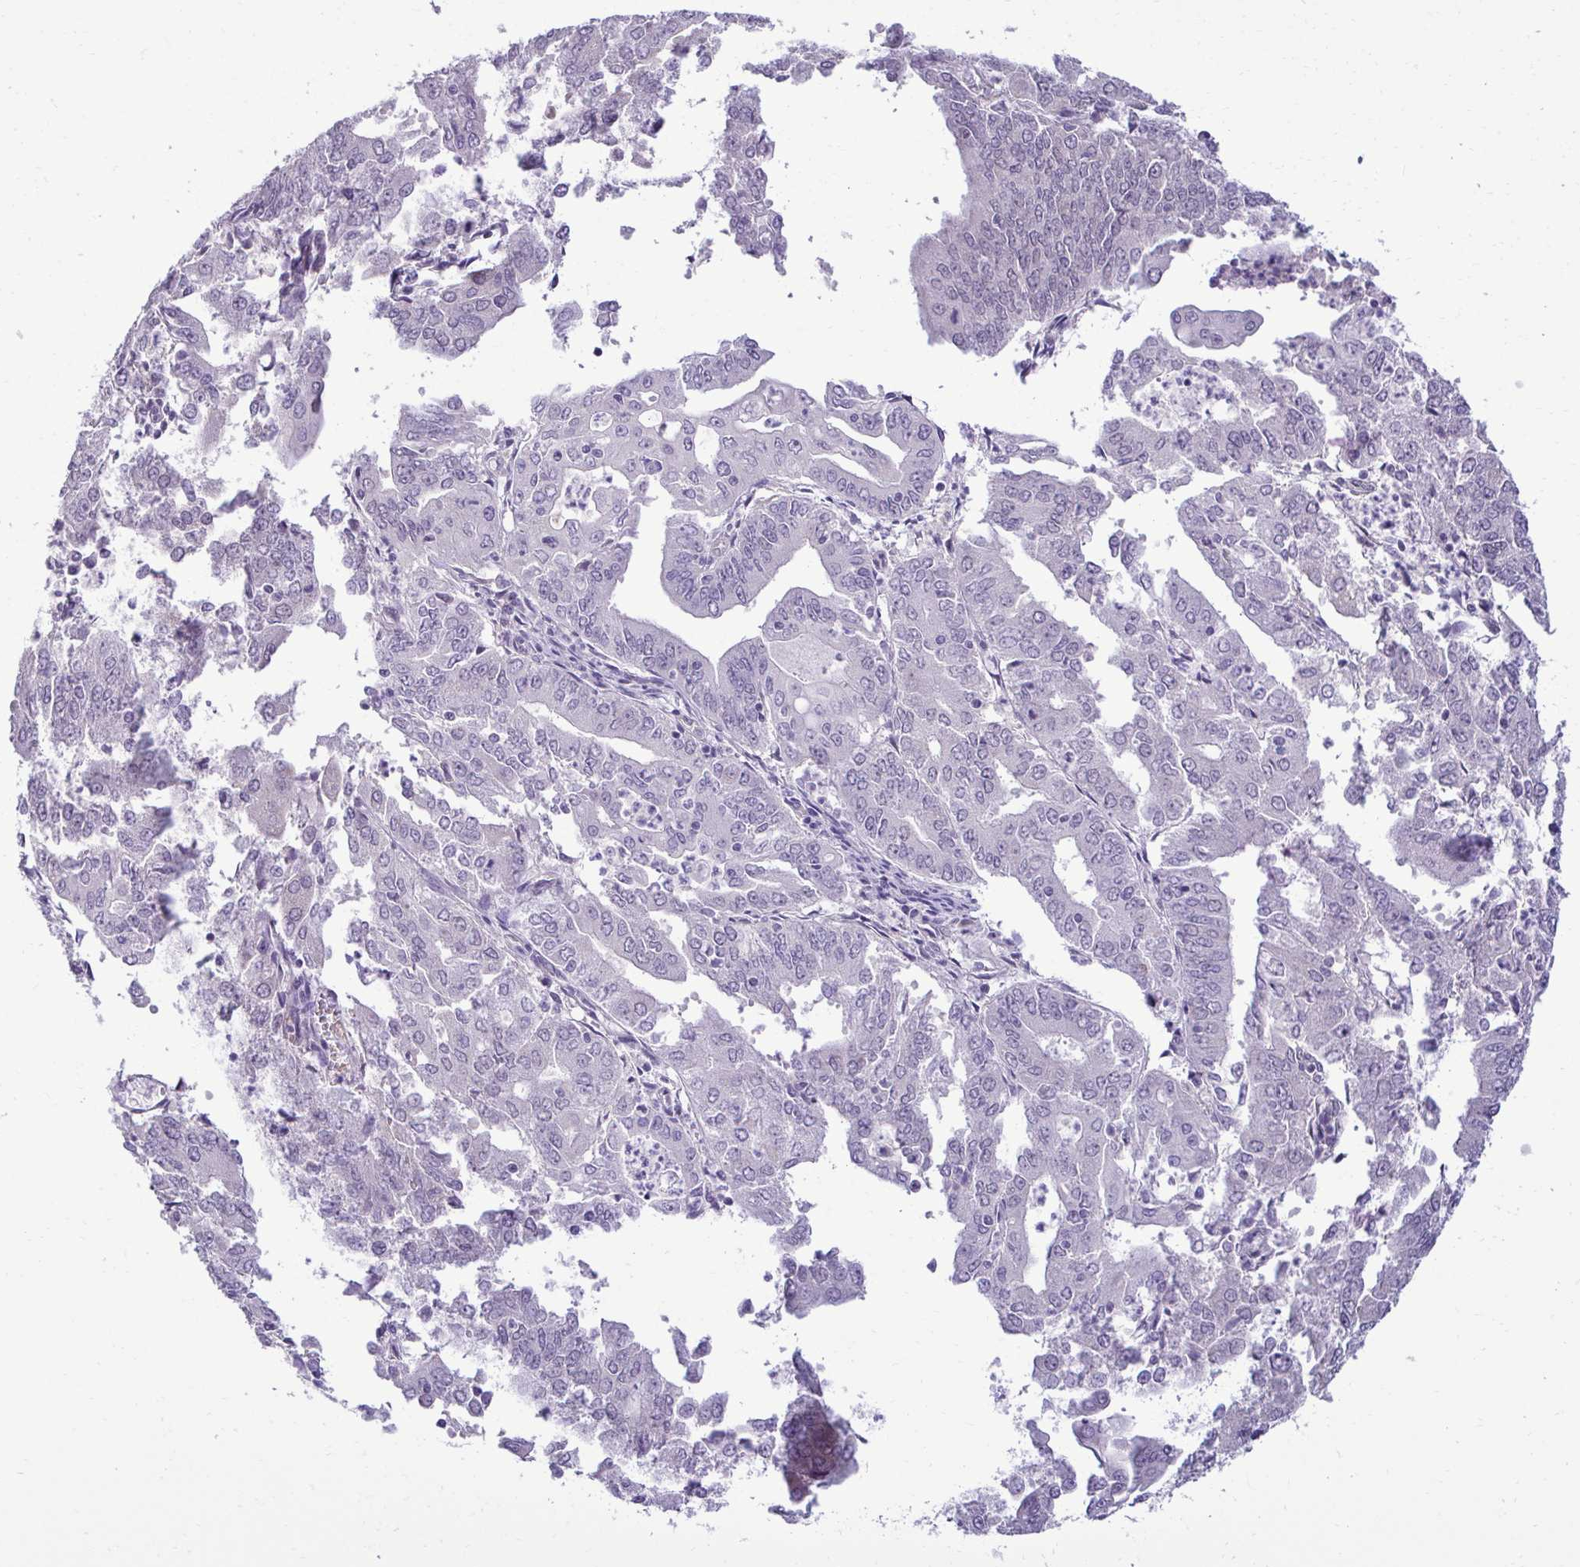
{"staining": {"intensity": "negative", "quantity": "none", "location": "none"}, "tissue": "cervical cancer", "cell_type": "Tumor cells", "image_type": "cancer", "snomed": [{"axis": "morphology", "description": "Adenocarcinoma, NOS"}, {"axis": "topography", "description": "Cervix"}], "caption": "High power microscopy micrograph of an immunohistochemistry photomicrograph of cervical adenocarcinoma, revealing no significant expression in tumor cells. (Immunohistochemistry (ihc), brightfield microscopy, high magnification).", "gene": "SLC30A3", "patient": {"sex": "female", "age": 56}}